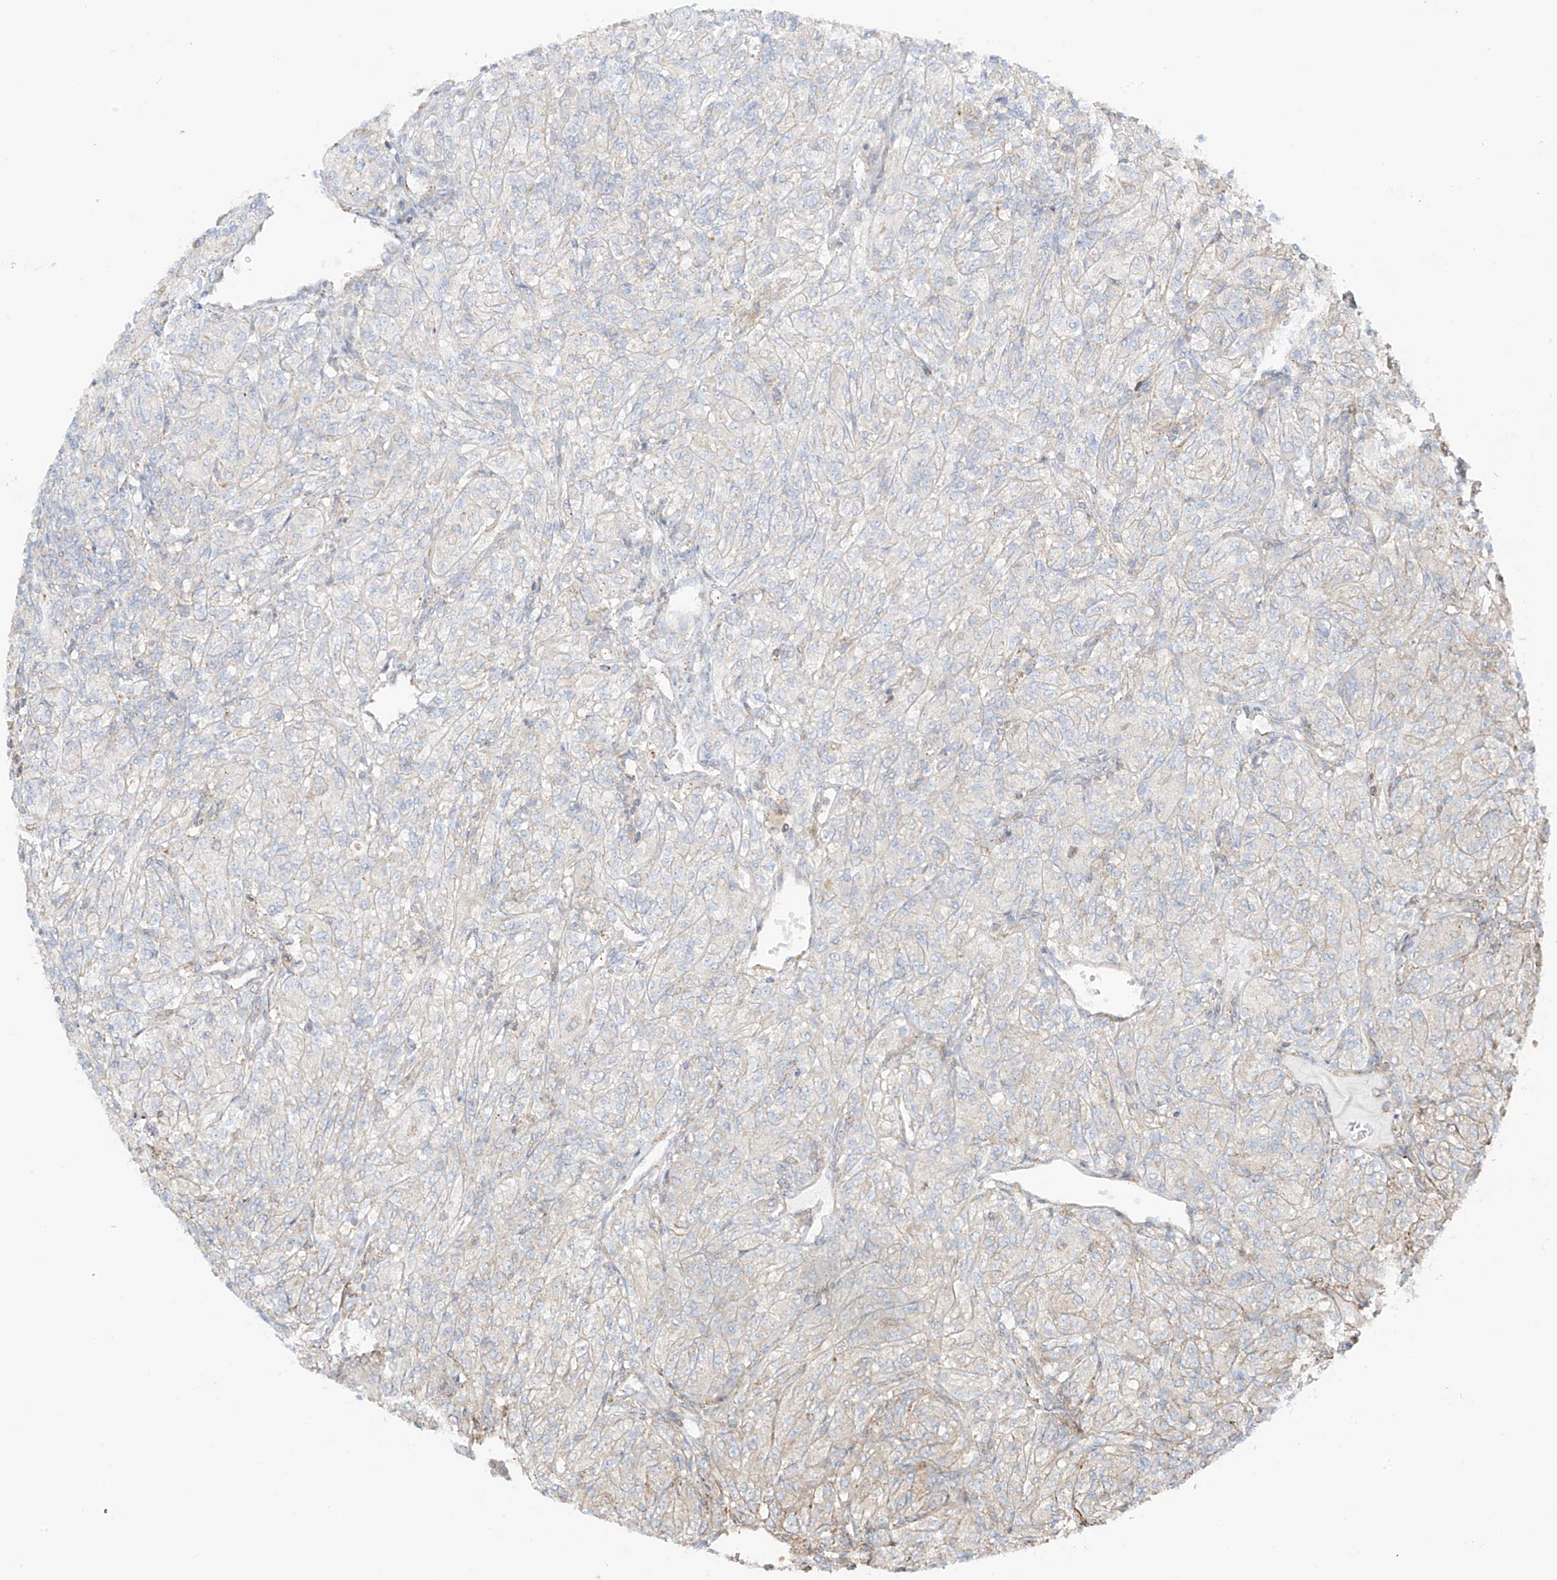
{"staining": {"intensity": "negative", "quantity": "none", "location": "none"}, "tissue": "renal cancer", "cell_type": "Tumor cells", "image_type": "cancer", "snomed": [{"axis": "morphology", "description": "Adenocarcinoma, NOS"}, {"axis": "topography", "description": "Kidney"}], "caption": "Immunohistochemical staining of renal cancer shows no significant staining in tumor cells.", "gene": "XKR3", "patient": {"sex": "male", "age": 77}}